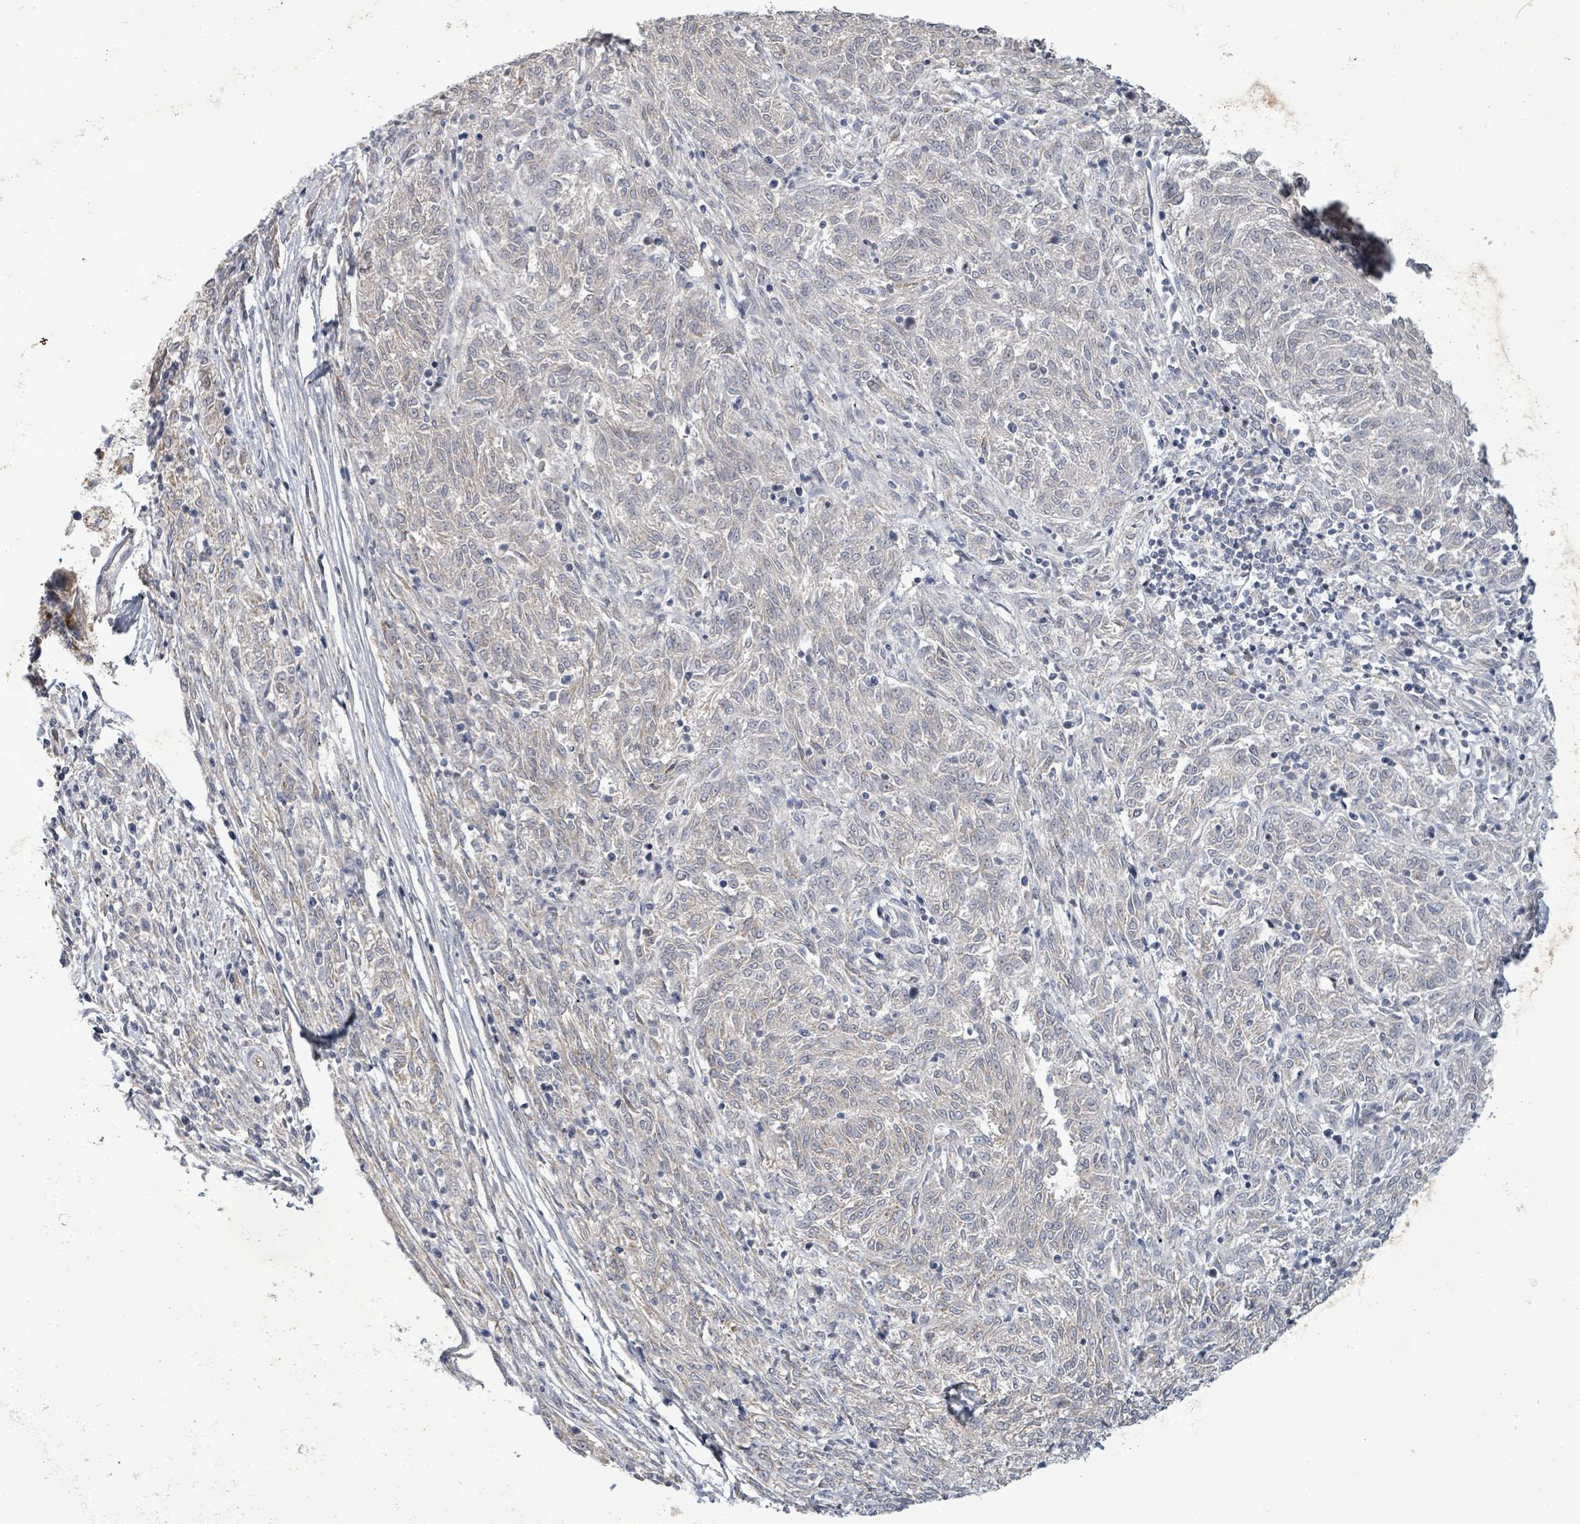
{"staining": {"intensity": "negative", "quantity": "none", "location": "none"}, "tissue": "melanoma", "cell_type": "Tumor cells", "image_type": "cancer", "snomed": [{"axis": "morphology", "description": "Malignant melanoma, NOS"}, {"axis": "topography", "description": "Skin"}], "caption": "The histopathology image shows no significant positivity in tumor cells of melanoma.", "gene": "ZFPM1", "patient": {"sex": "female", "age": 72}}